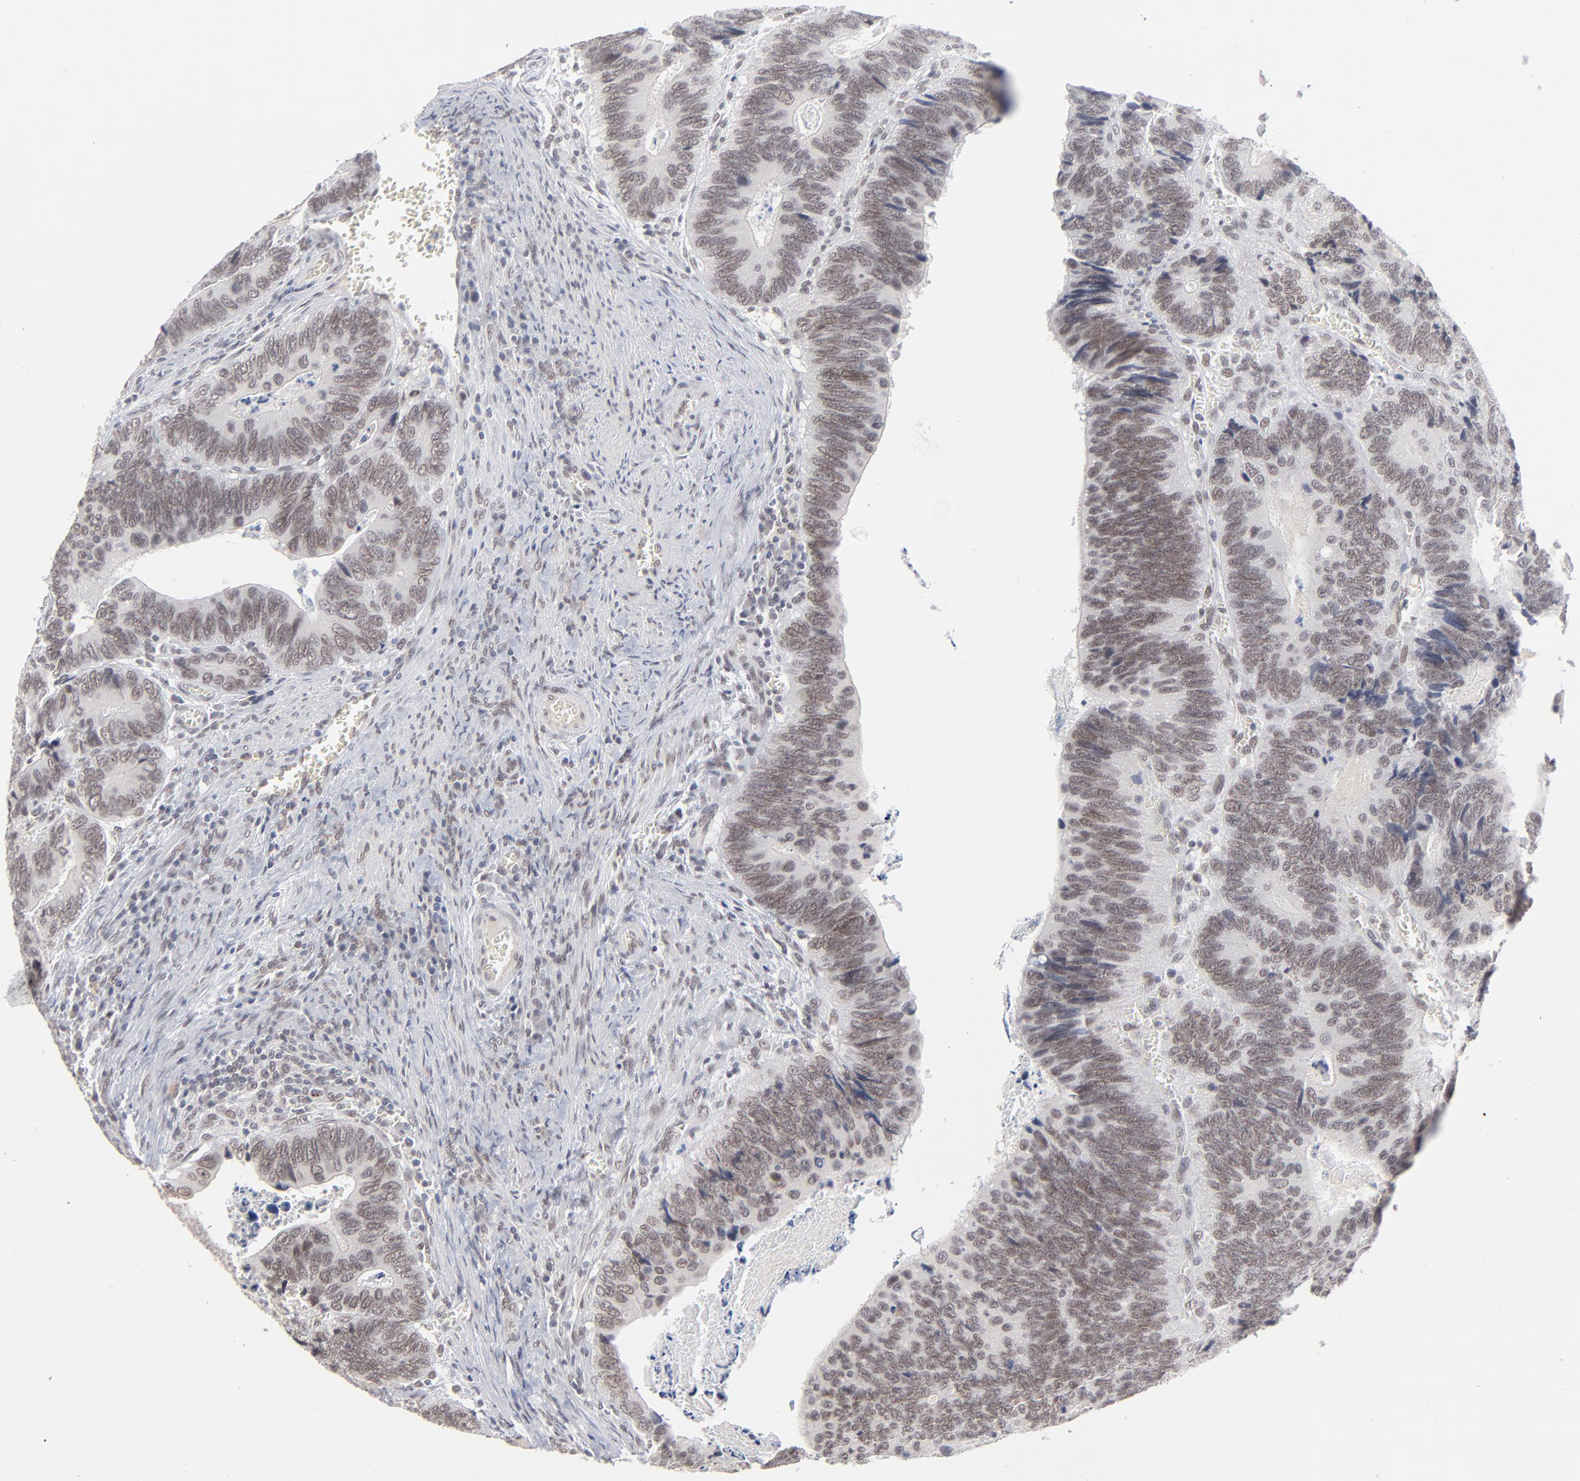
{"staining": {"intensity": "weak", "quantity": "25%-75%", "location": "nuclear"}, "tissue": "colorectal cancer", "cell_type": "Tumor cells", "image_type": "cancer", "snomed": [{"axis": "morphology", "description": "Adenocarcinoma, NOS"}, {"axis": "topography", "description": "Colon"}], "caption": "About 25%-75% of tumor cells in human colorectal cancer display weak nuclear protein staining as visualized by brown immunohistochemical staining.", "gene": "MBIP", "patient": {"sex": "male", "age": 72}}